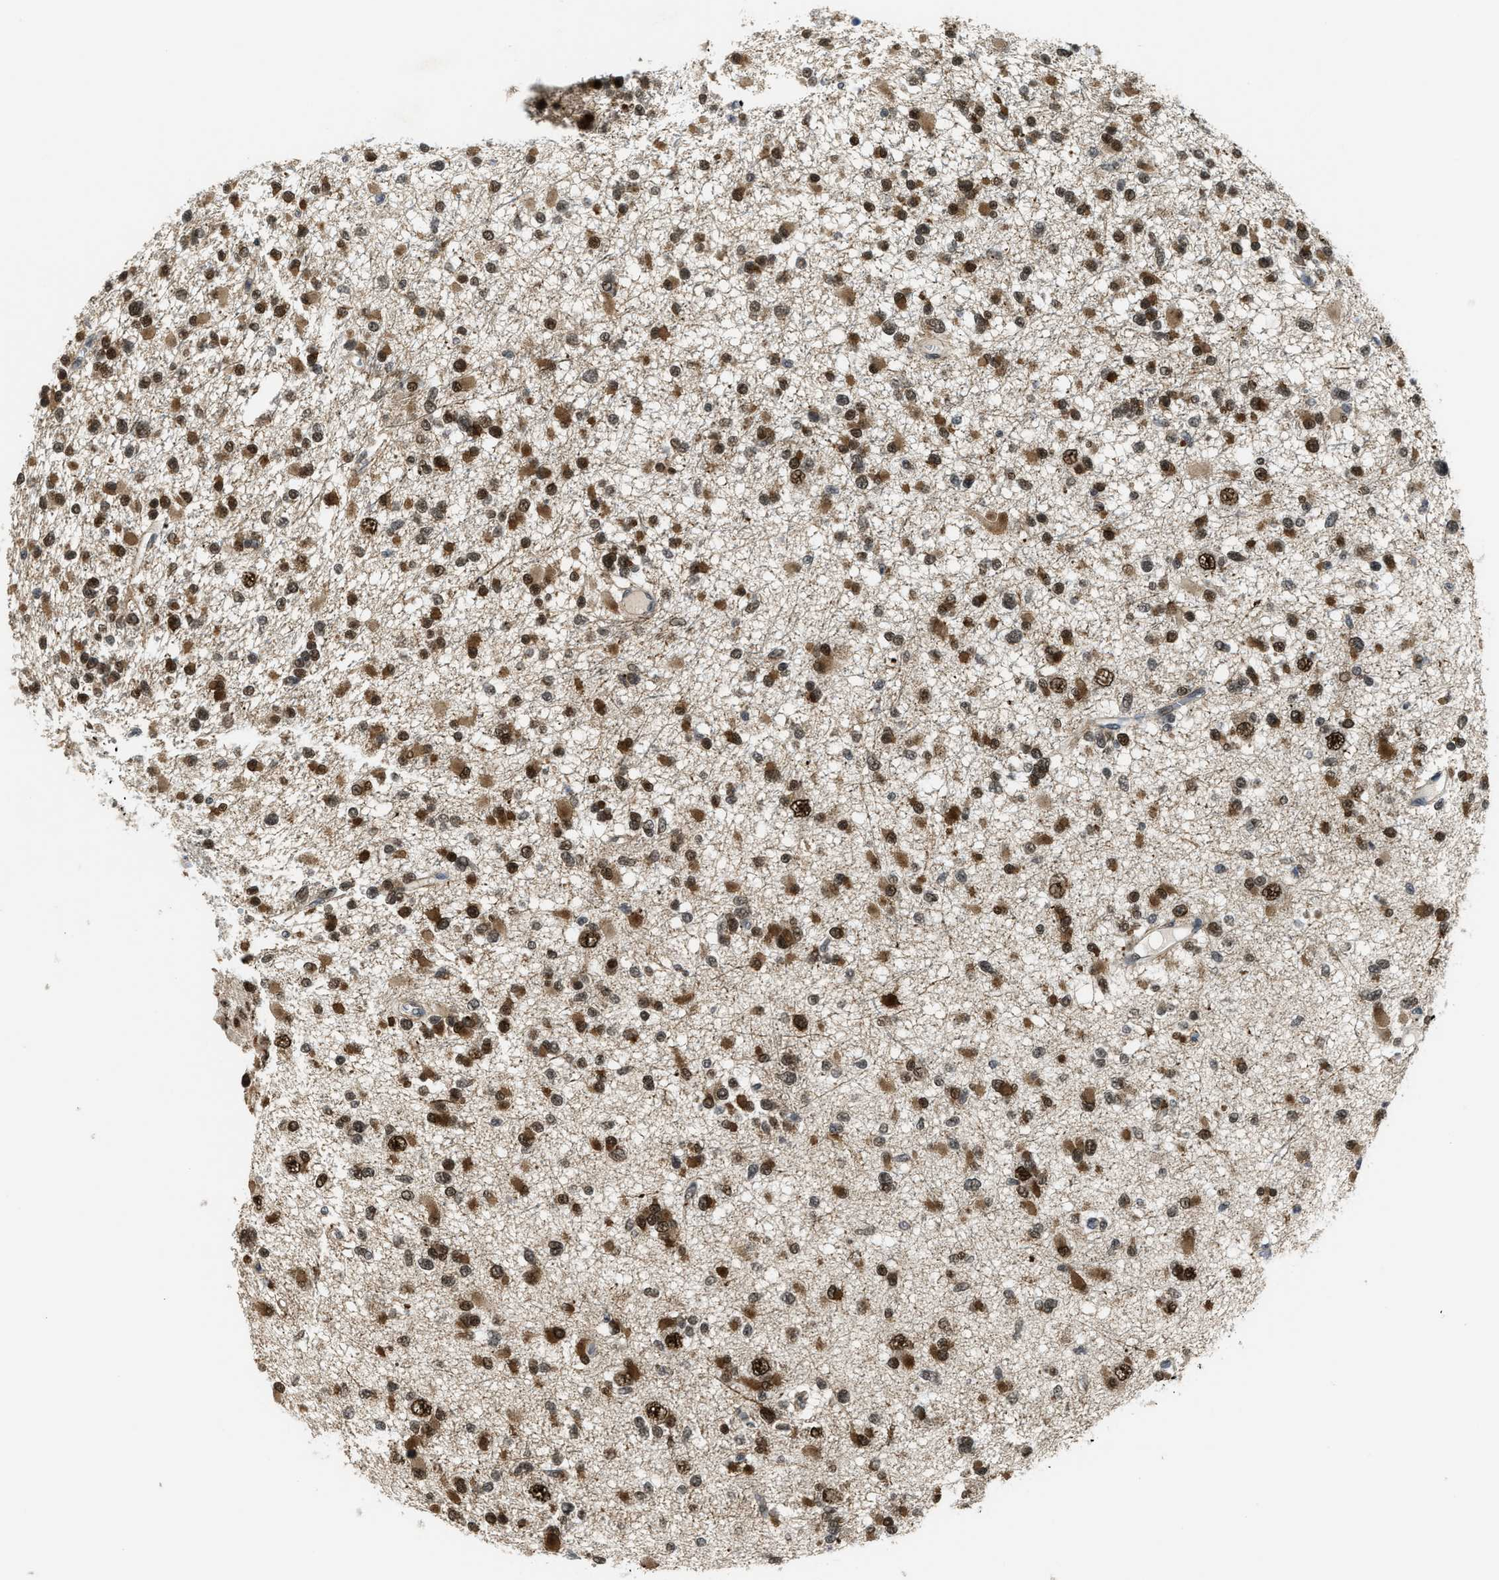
{"staining": {"intensity": "strong", "quantity": ">75%", "location": "nuclear"}, "tissue": "glioma", "cell_type": "Tumor cells", "image_type": "cancer", "snomed": [{"axis": "morphology", "description": "Glioma, malignant, Low grade"}, {"axis": "topography", "description": "Brain"}], "caption": "Malignant glioma (low-grade) stained with a brown dye displays strong nuclear positive staining in about >75% of tumor cells.", "gene": "ZNF250", "patient": {"sex": "female", "age": 22}}